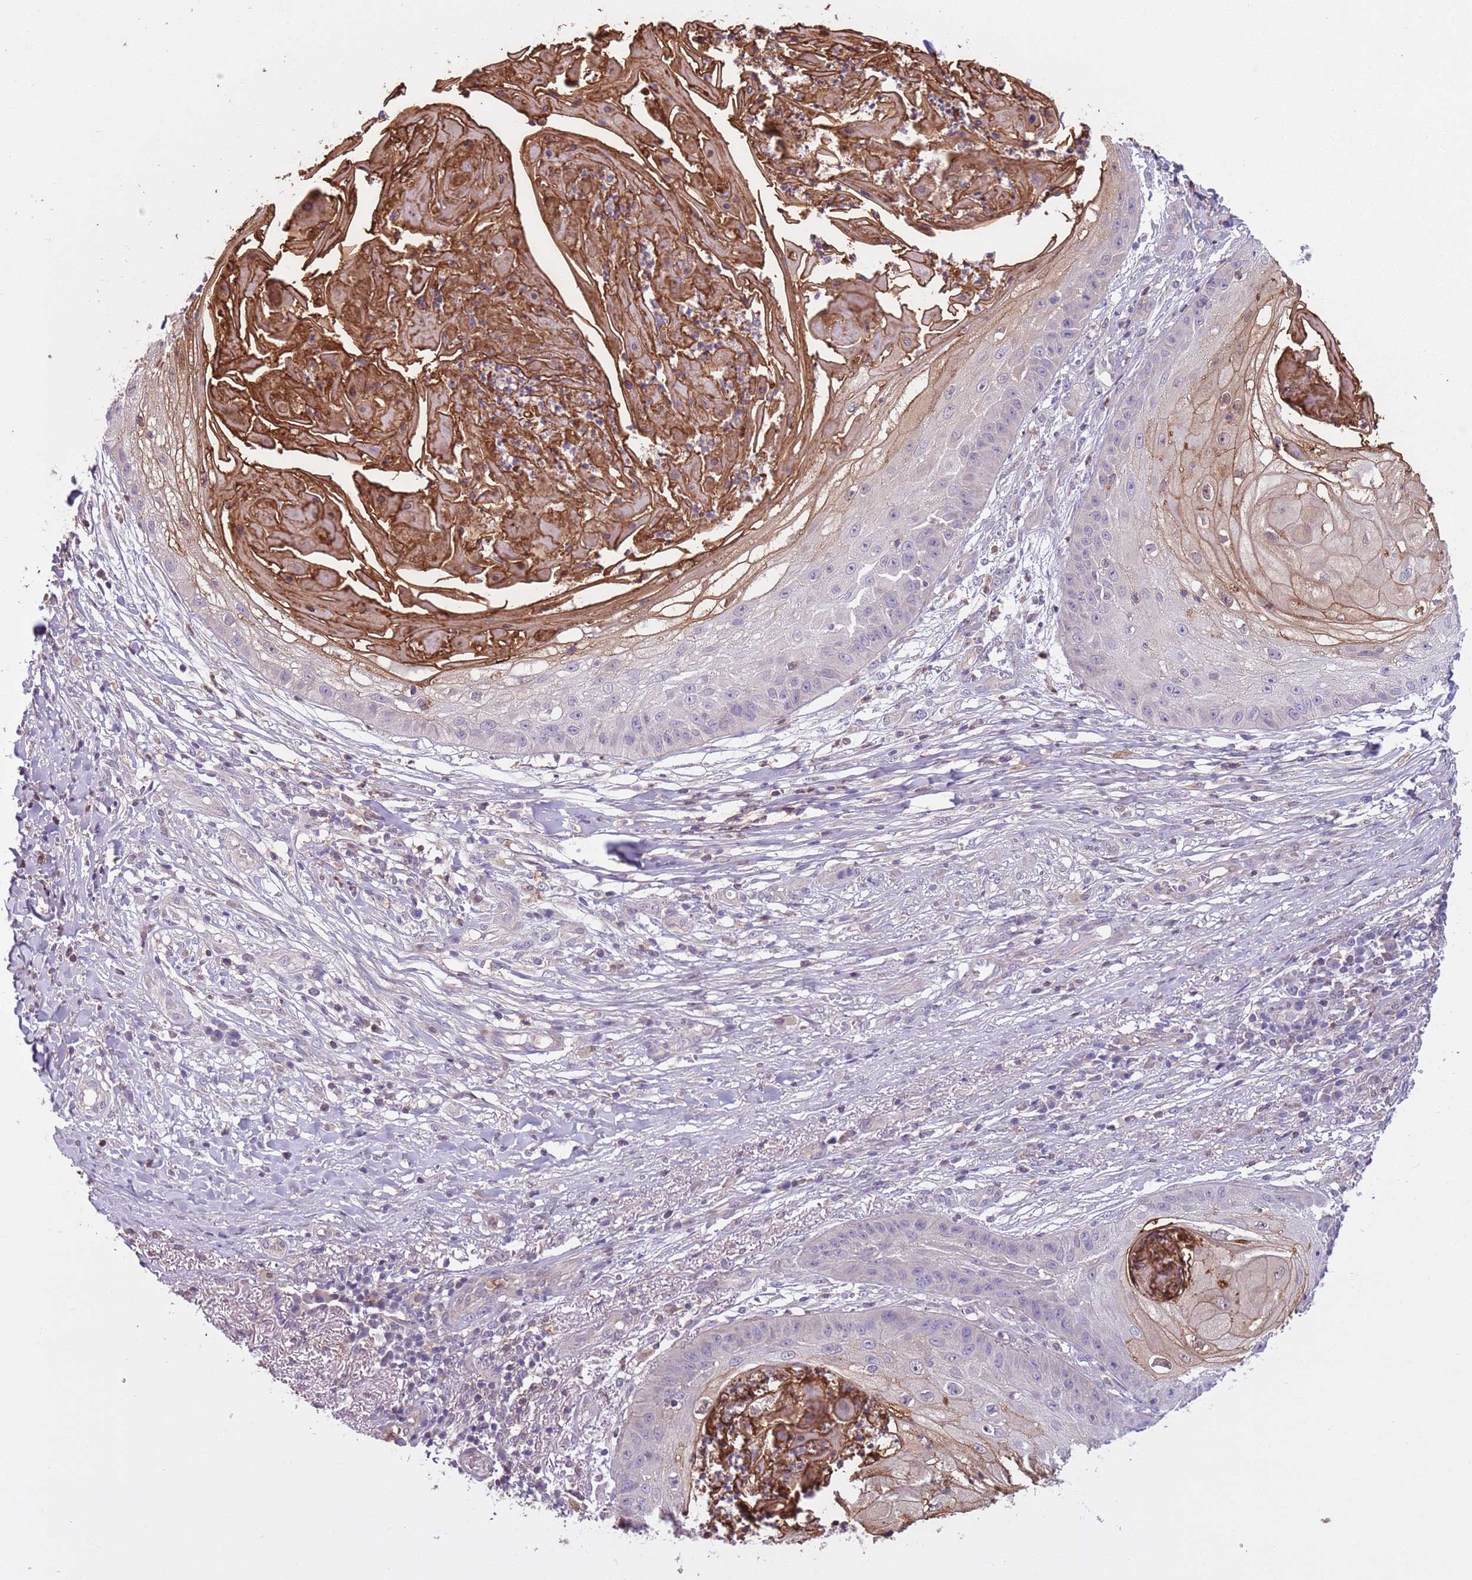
{"staining": {"intensity": "moderate", "quantity": "<25%", "location": "cytoplasmic/membranous"}, "tissue": "skin cancer", "cell_type": "Tumor cells", "image_type": "cancer", "snomed": [{"axis": "morphology", "description": "Squamous cell carcinoma, NOS"}, {"axis": "topography", "description": "Skin"}], "caption": "This image reveals IHC staining of human squamous cell carcinoma (skin), with low moderate cytoplasmic/membranous positivity in approximately <25% of tumor cells.", "gene": "JAML", "patient": {"sex": "male", "age": 70}}